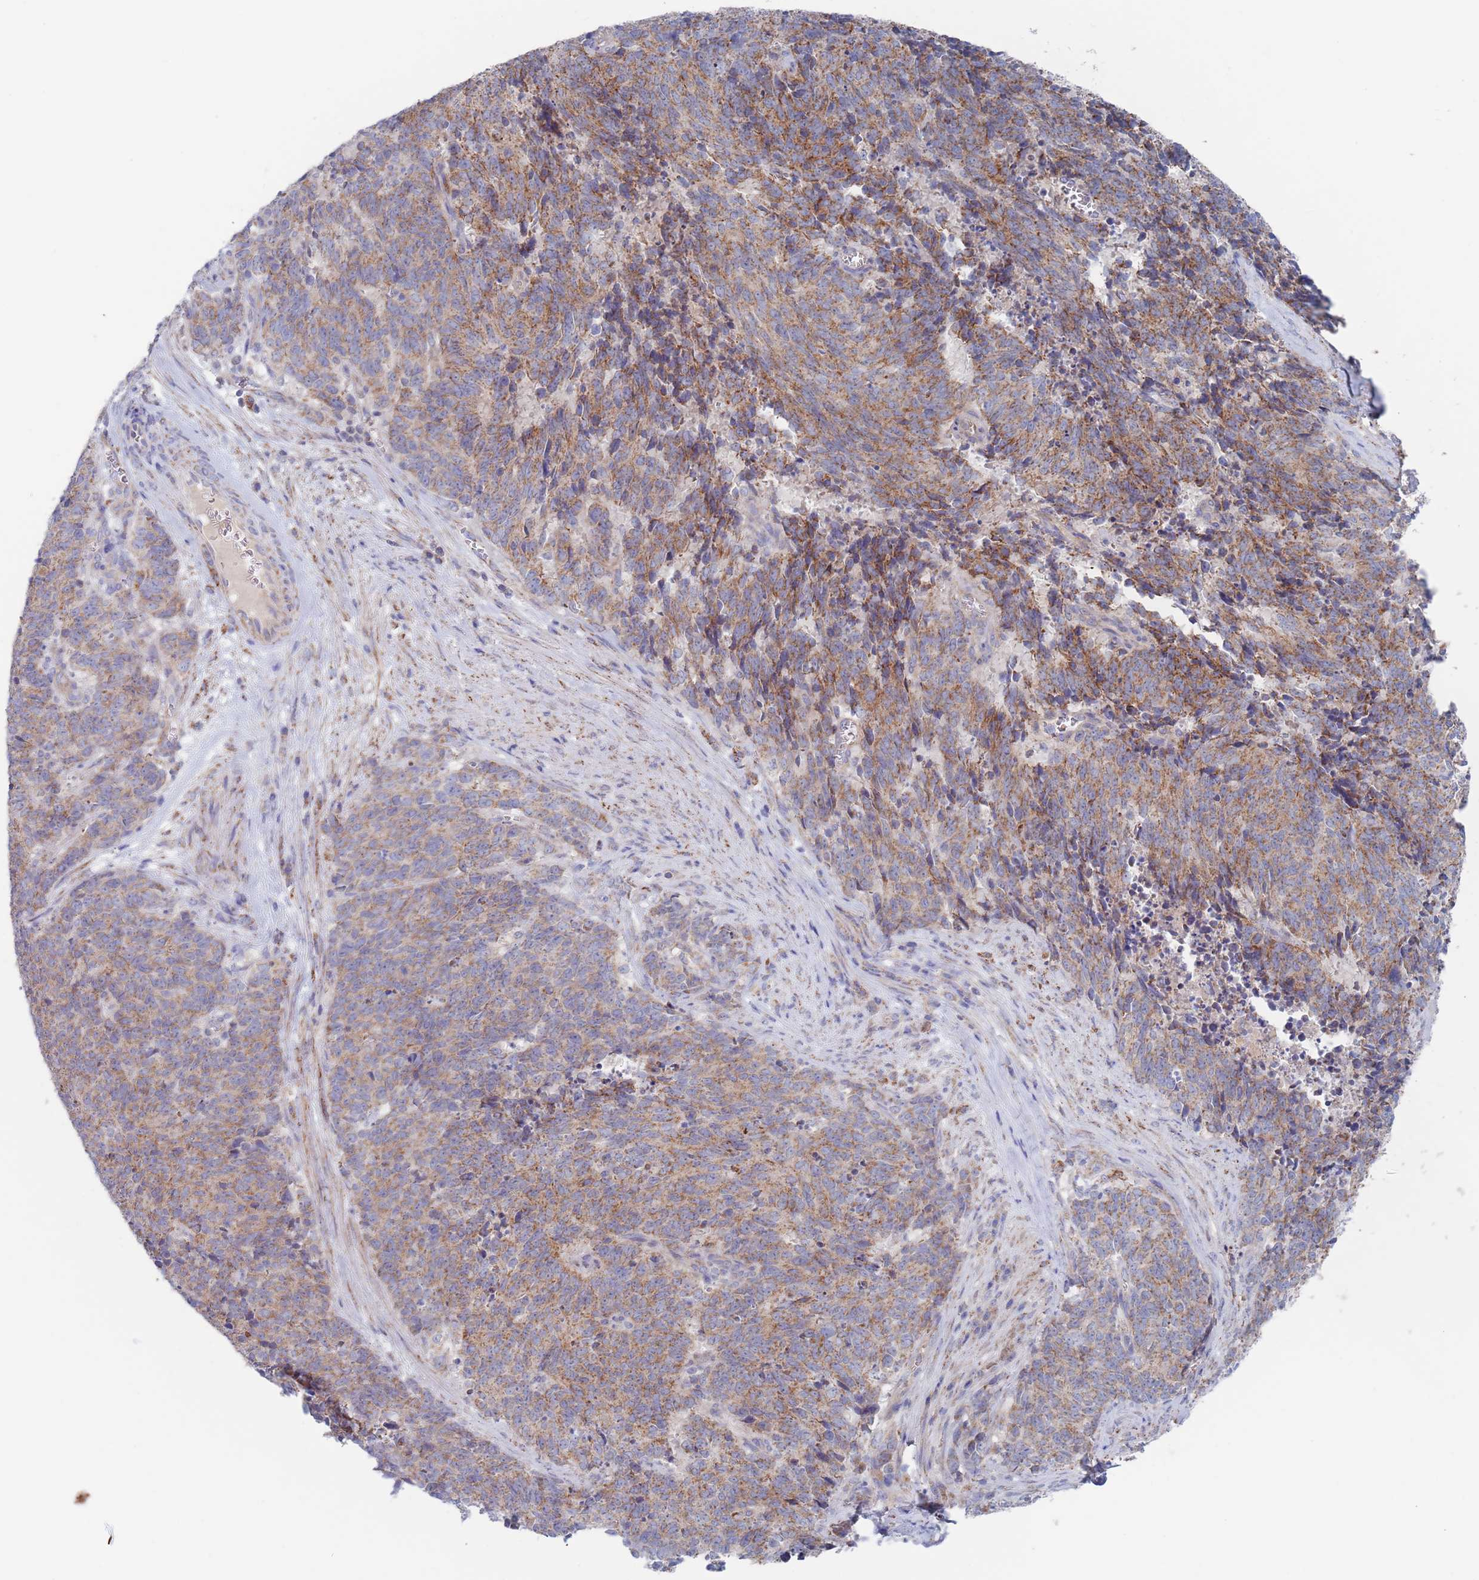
{"staining": {"intensity": "moderate", "quantity": ">75%", "location": "cytoplasmic/membranous"}, "tissue": "cervical cancer", "cell_type": "Tumor cells", "image_type": "cancer", "snomed": [{"axis": "morphology", "description": "Squamous cell carcinoma, NOS"}, {"axis": "topography", "description": "Cervix"}], "caption": "Squamous cell carcinoma (cervical) stained with a protein marker displays moderate staining in tumor cells.", "gene": "CHCHD6", "patient": {"sex": "female", "age": 29}}